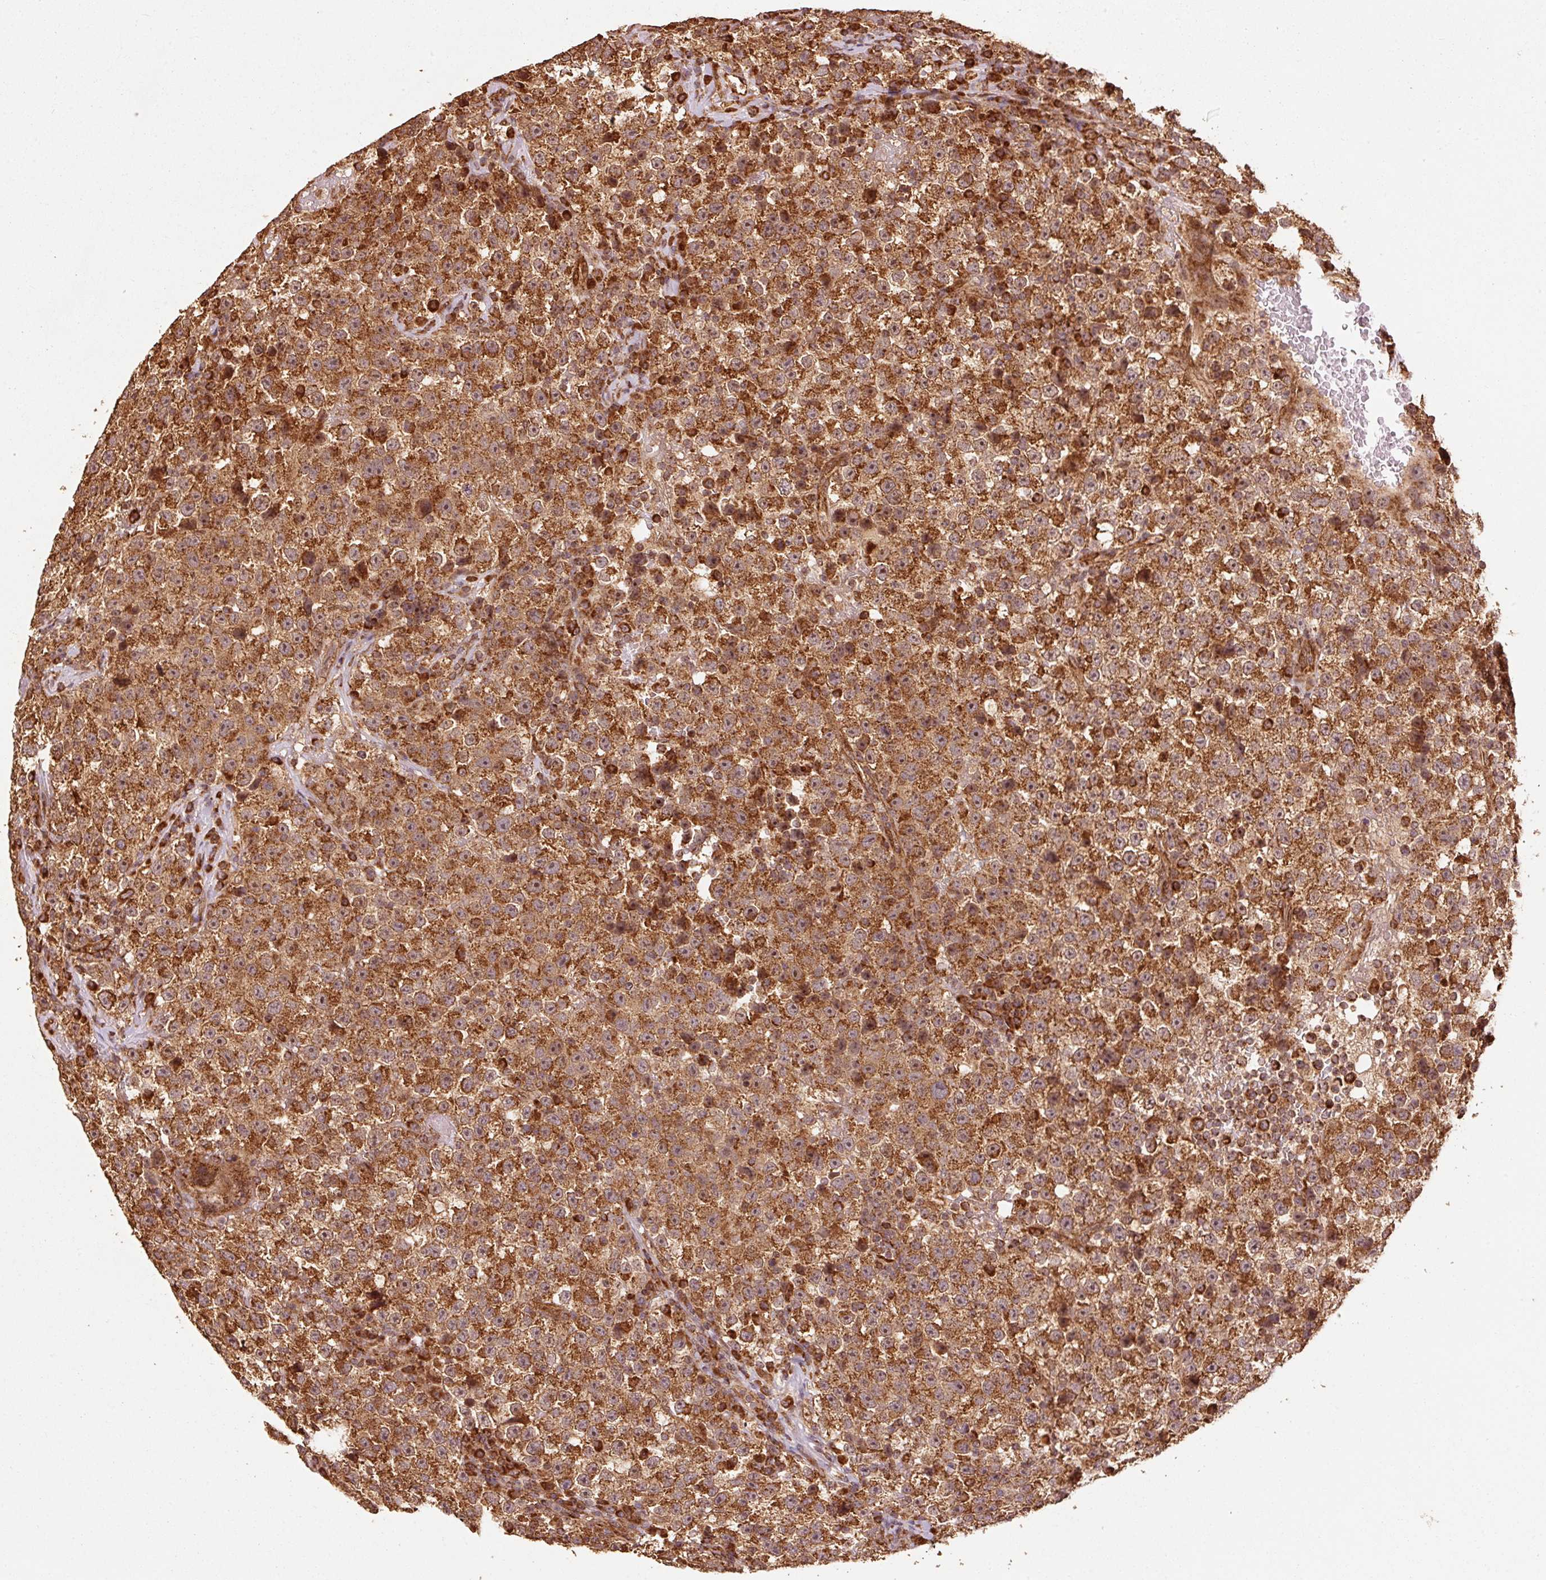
{"staining": {"intensity": "strong", "quantity": ">75%", "location": "cytoplasmic/membranous"}, "tissue": "testis cancer", "cell_type": "Tumor cells", "image_type": "cancer", "snomed": [{"axis": "morphology", "description": "Seminoma, NOS"}, {"axis": "topography", "description": "Testis"}], "caption": "Testis cancer (seminoma) stained with DAB (3,3'-diaminobenzidine) immunohistochemistry (IHC) reveals high levels of strong cytoplasmic/membranous staining in approximately >75% of tumor cells.", "gene": "MRPL16", "patient": {"sex": "male", "age": 22}}